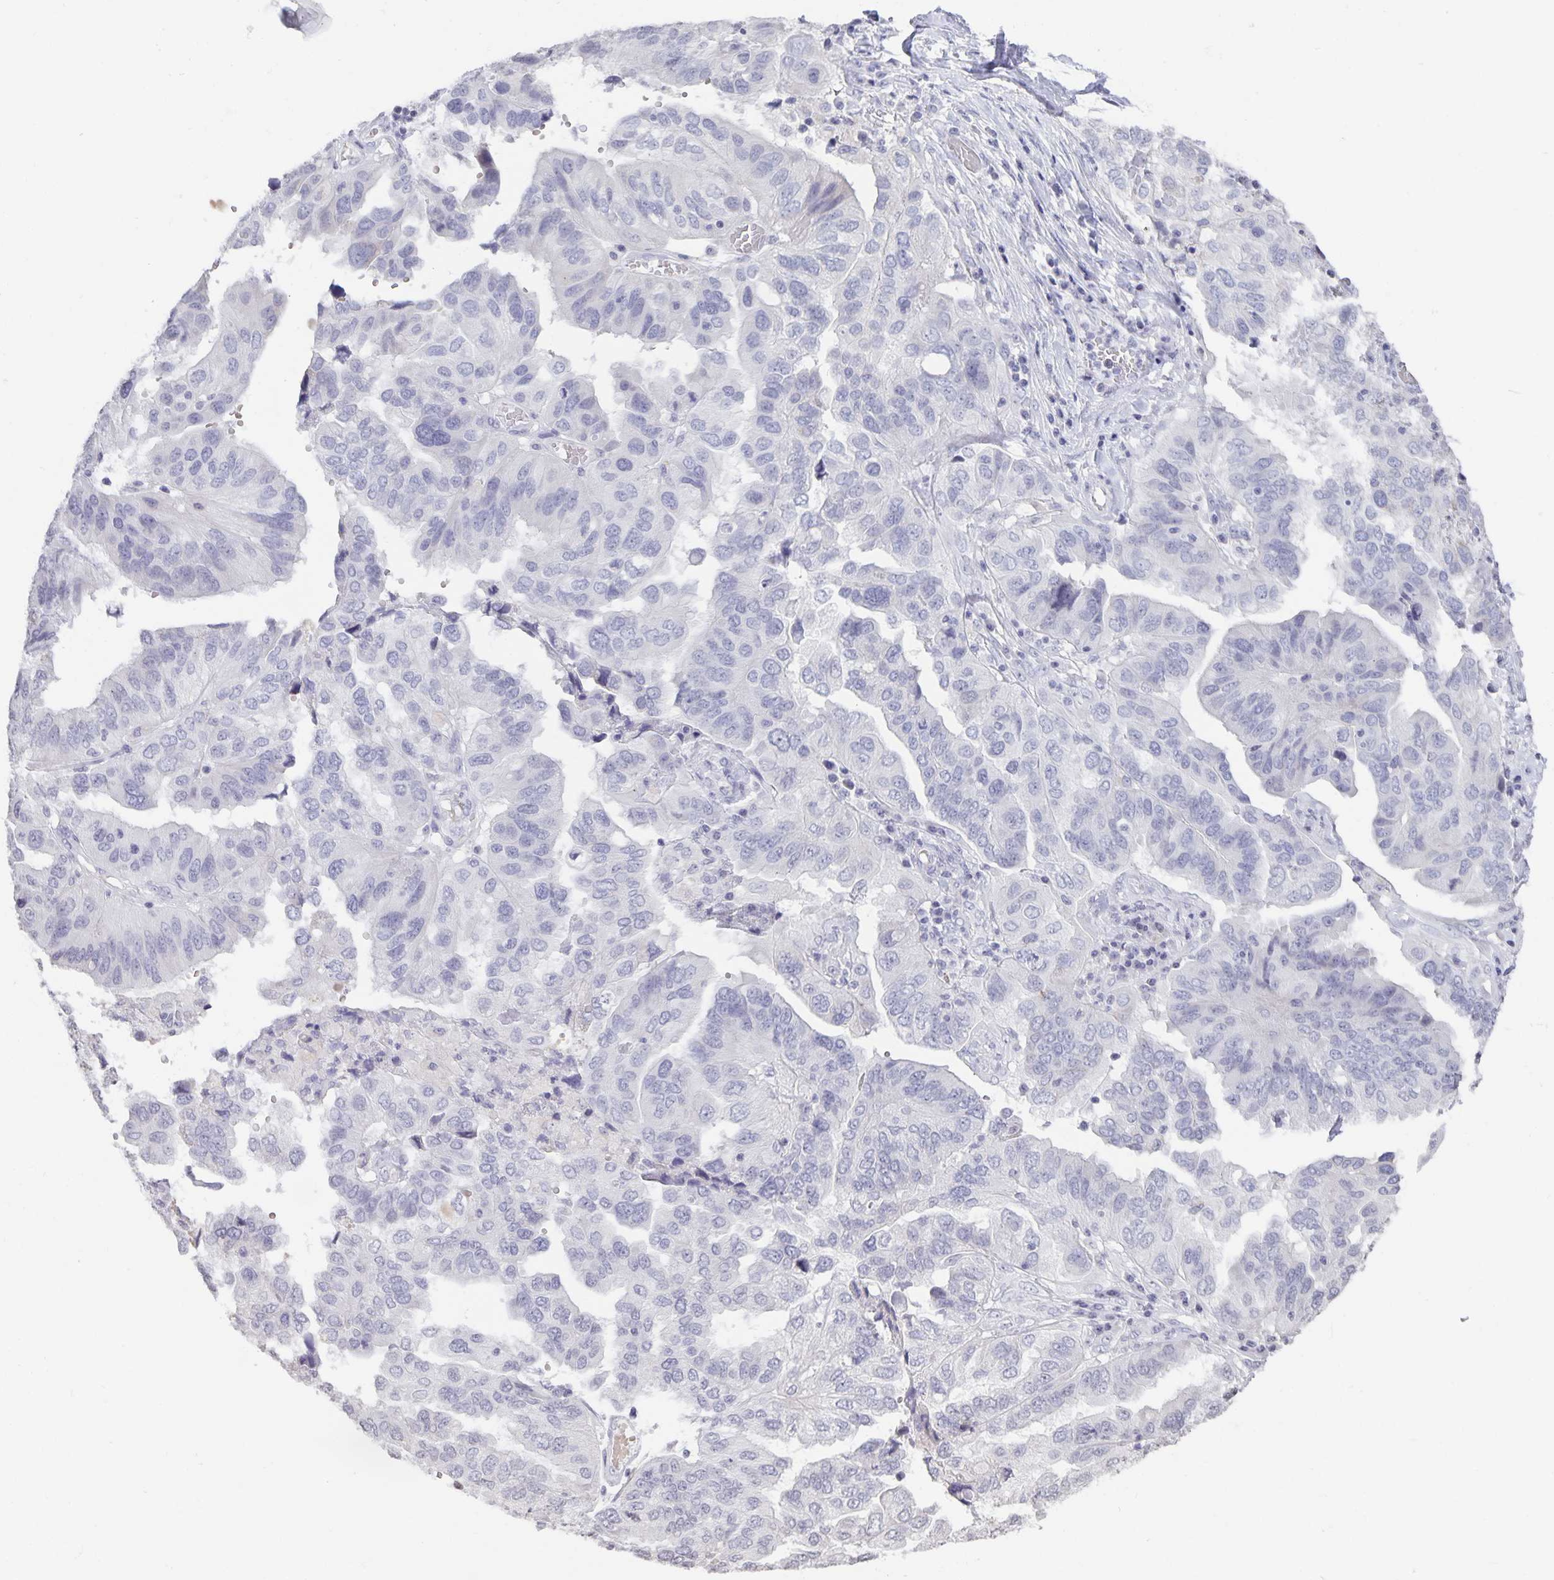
{"staining": {"intensity": "negative", "quantity": "none", "location": "none"}, "tissue": "ovarian cancer", "cell_type": "Tumor cells", "image_type": "cancer", "snomed": [{"axis": "morphology", "description": "Cystadenocarcinoma, serous, NOS"}, {"axis": "topography", "description": "Ovary"}], "caption": "DAB (3,3'-diaminobenzidine) immunohistochemical staining of human ovarian cancer (serous cystadenocarcinoma) exhibits no significant staining in tumor cells.", "gene": "AQP4", "patient": {"sex": "female", "age": 79}}